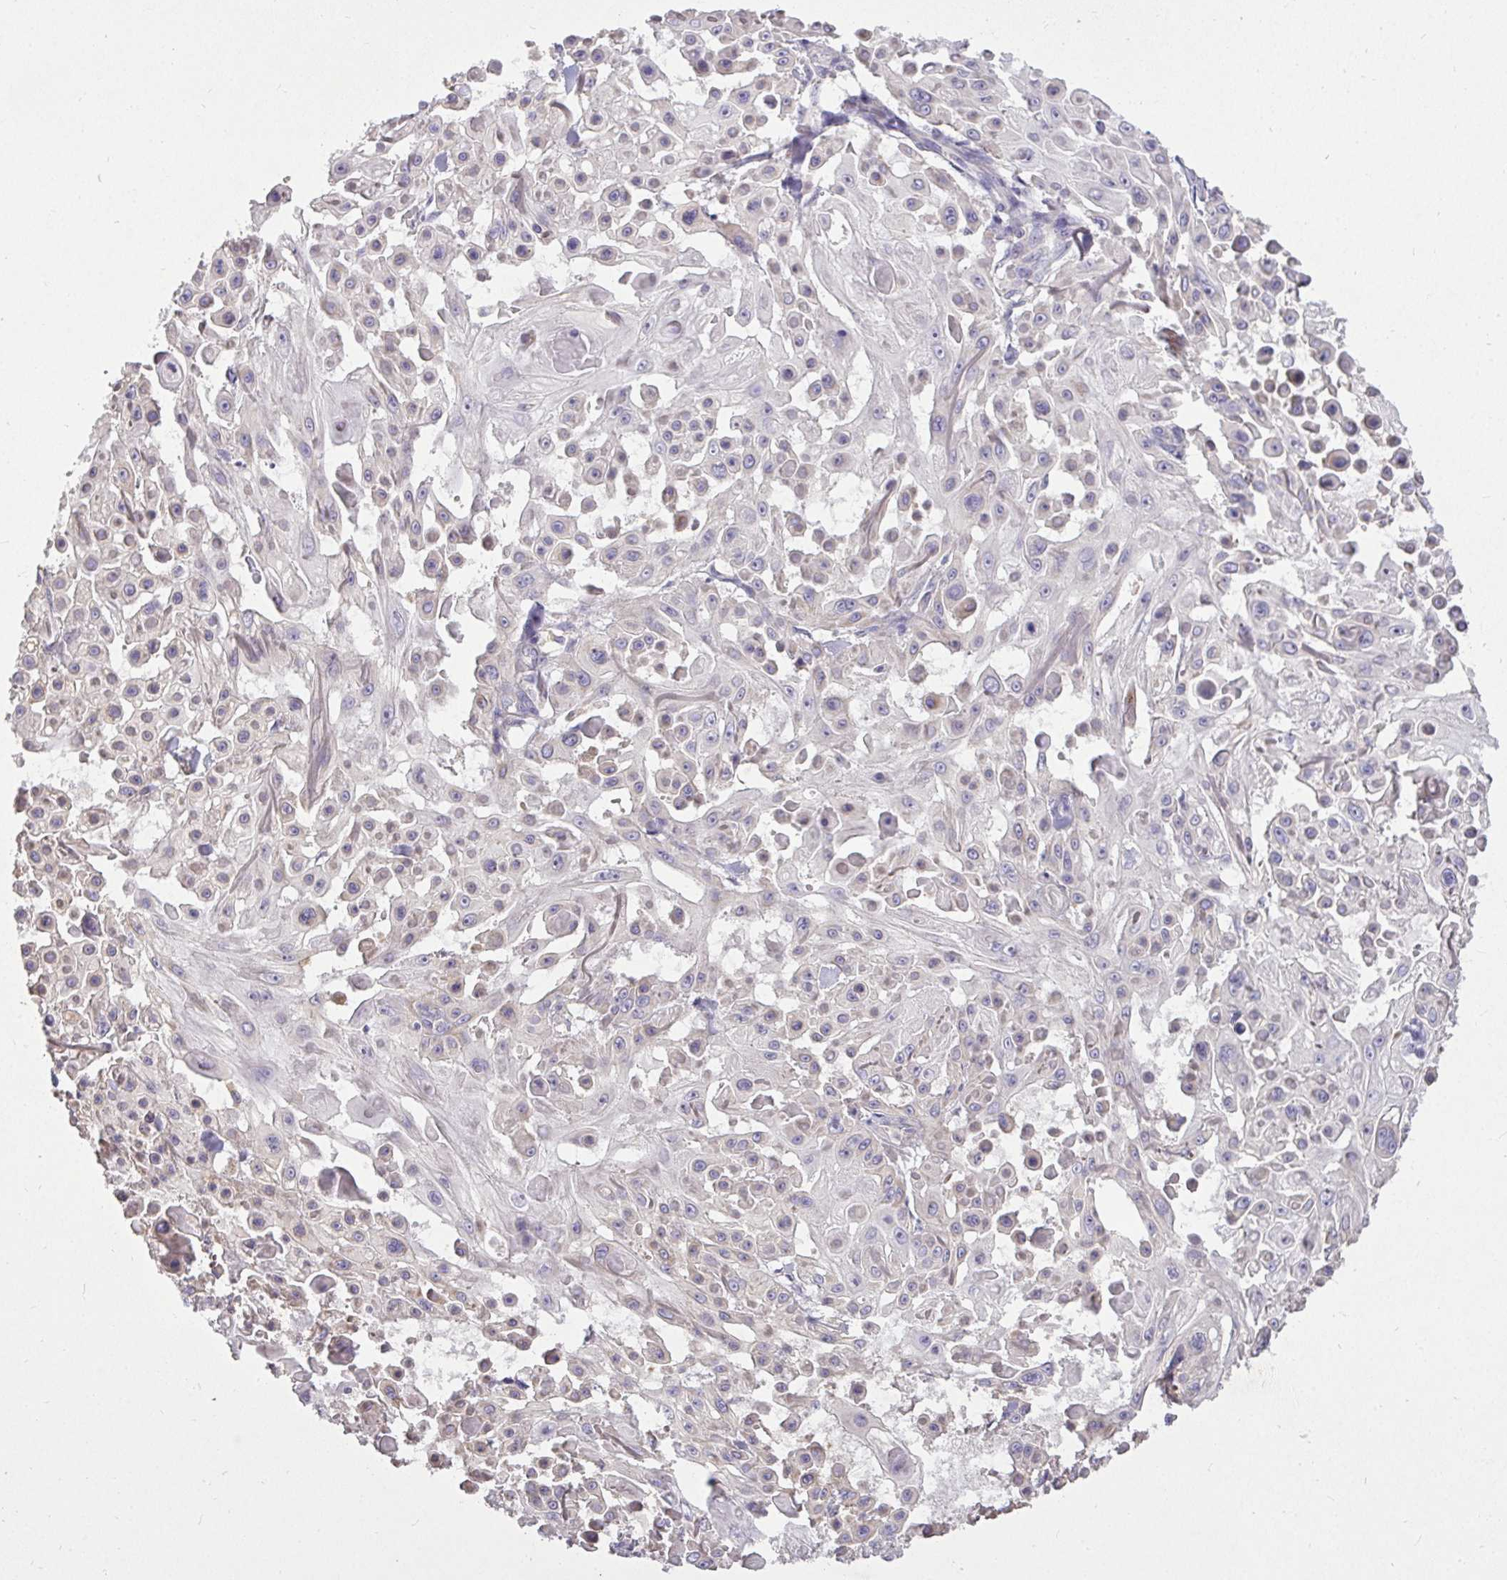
{"staining": {"intensity": "weak", "quantity": "<25%", "location": "cytoplasmic/membranous"}, "tissue": "skin cancer", "cell_type": "Tumor cells", "image_type": "cancer", "snomed": [{"axis": "morphology", "description": "Squamous cell carcinoma, NOS"}, {"axis": "topography", "description": "Skin"}], "caption": "This is an immunohistochemistry micrograph of human skin cancer. There is no staining in tumor cells.", "gene": "STRIP1", "patient": {"sex": "male", "age": 91}}